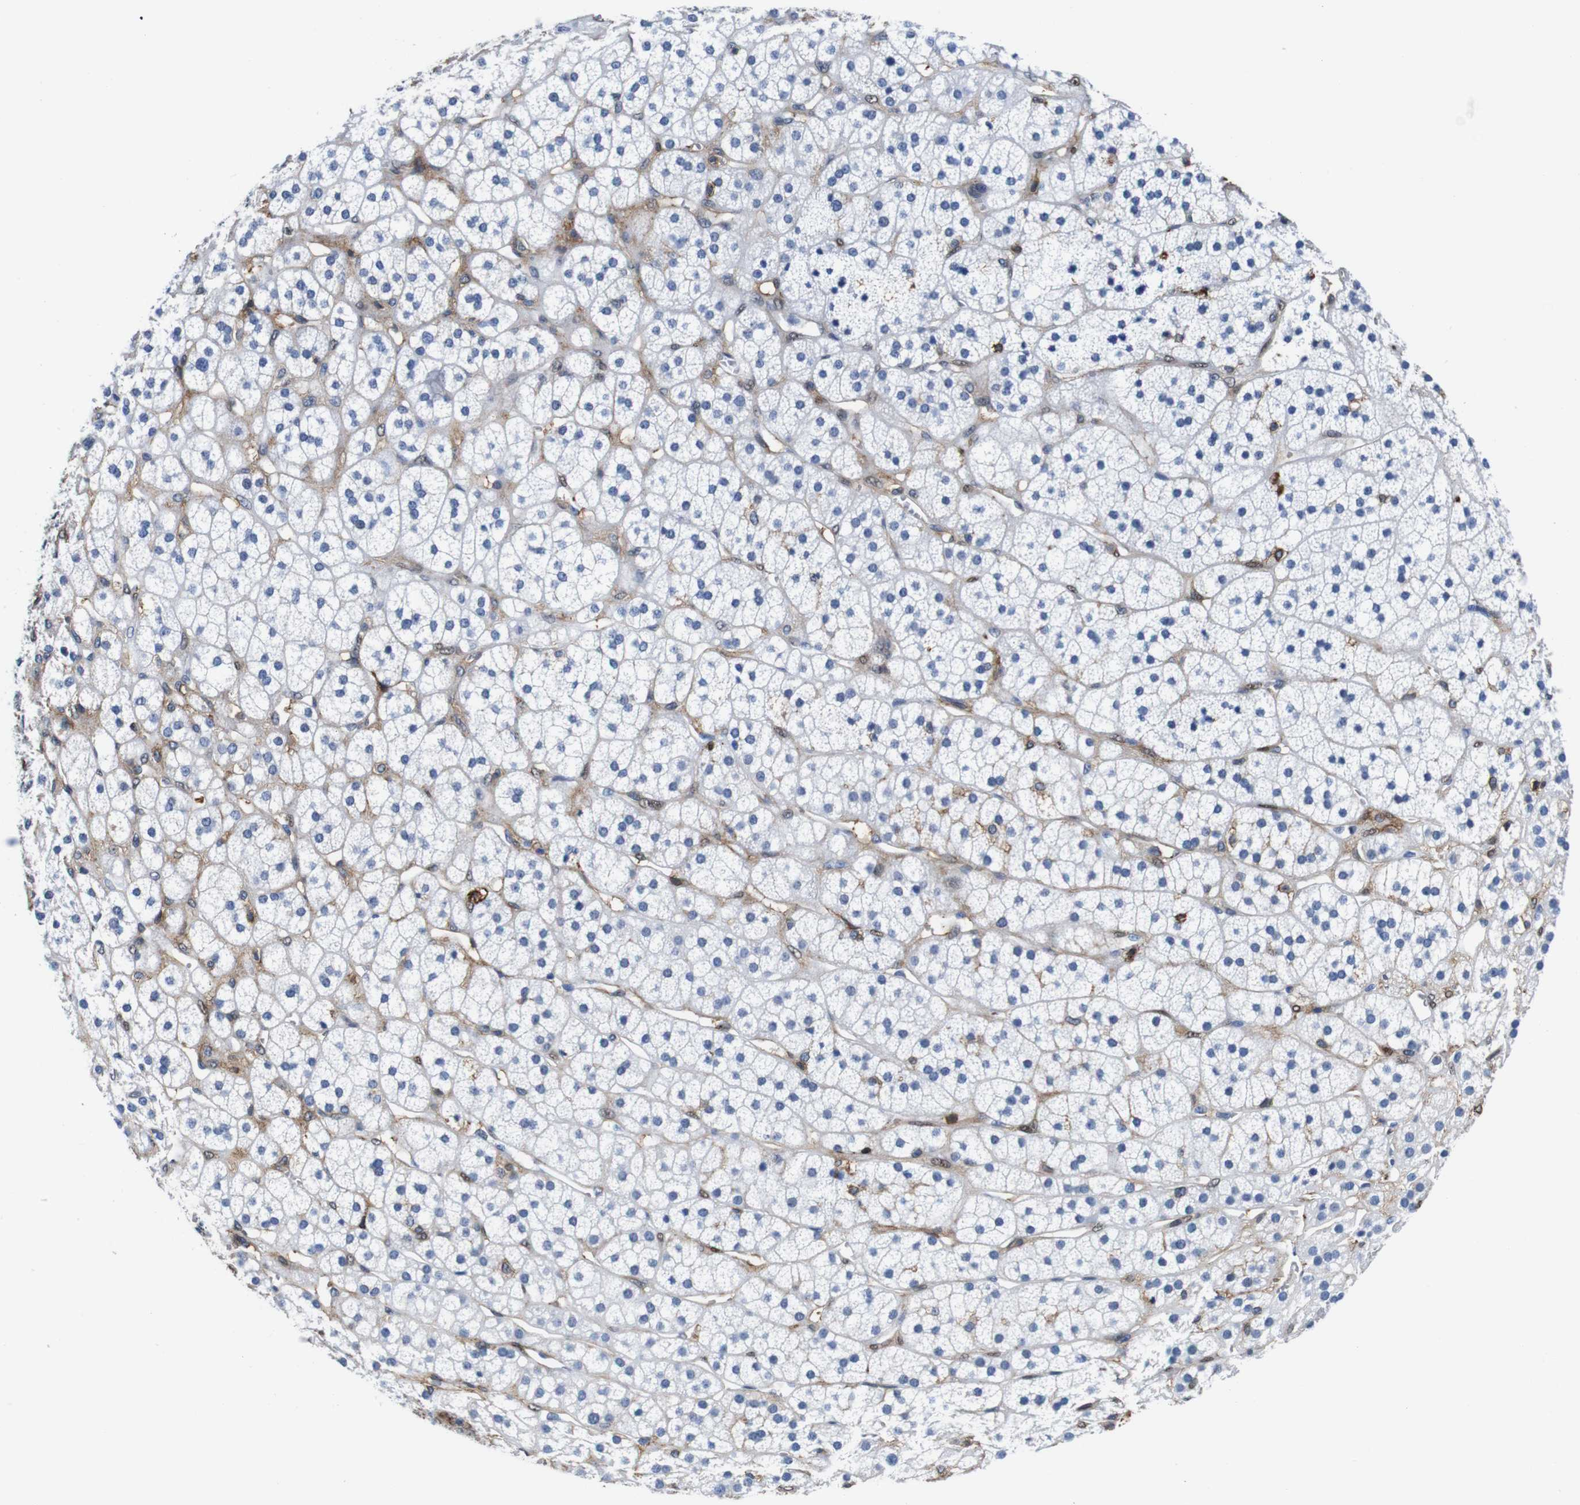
{"staining": {"intensity": "negative", "quantity": "none", "location": "none"}, "tissue": "adrenal gland", "cell_type": "Glandular cells", "image_type": "normal", "snomed": [{"axis": "morphology", "description": "Normal tissue, NOS"}, {"axis": "topography", "description": "Adrenal gland"}], "caption": "Immunohistochemistry of benign human adrenal gland shows no staining in glandular cells.", "gene": "ANXA1", "patient": {"sex": "male", "age": 56}}